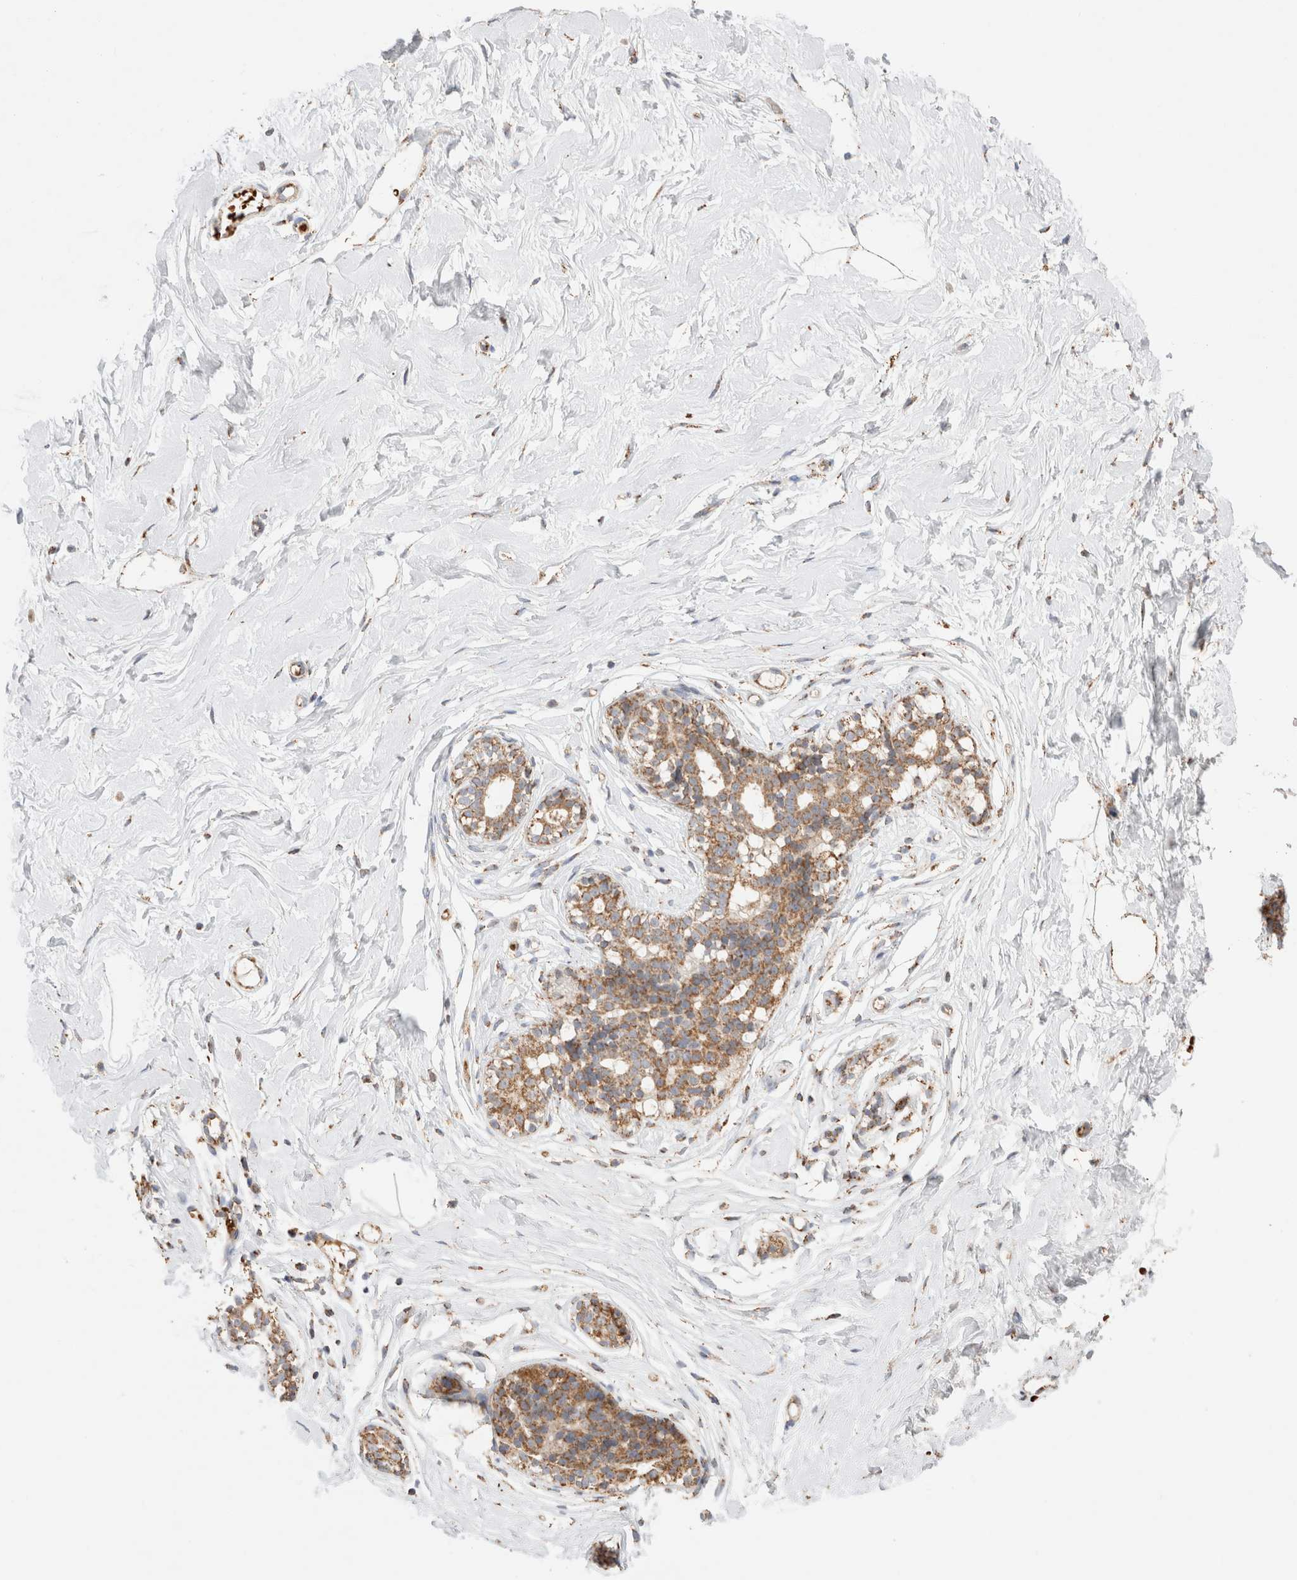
{"staining": {"intensity": "moderate", "quantity": "25%-75%", "location": "cytoplasmic/membranous"}, "tissue": "breast", "cell_type": "Adipocytes", "image_type": "normal", "snomed": [{"axis": "morphology", "description": "Normal tissue, NOS"}, {"axis": "topography", "description": "Breast"}], "caption": "IHC of normal breast exhibits medium levels of moderate cytoplasmic/membranous positivity in about 25%-75% of adipocytes.", "gene": "TMPPE", "patient": {"sex": "female", "age": 23}}